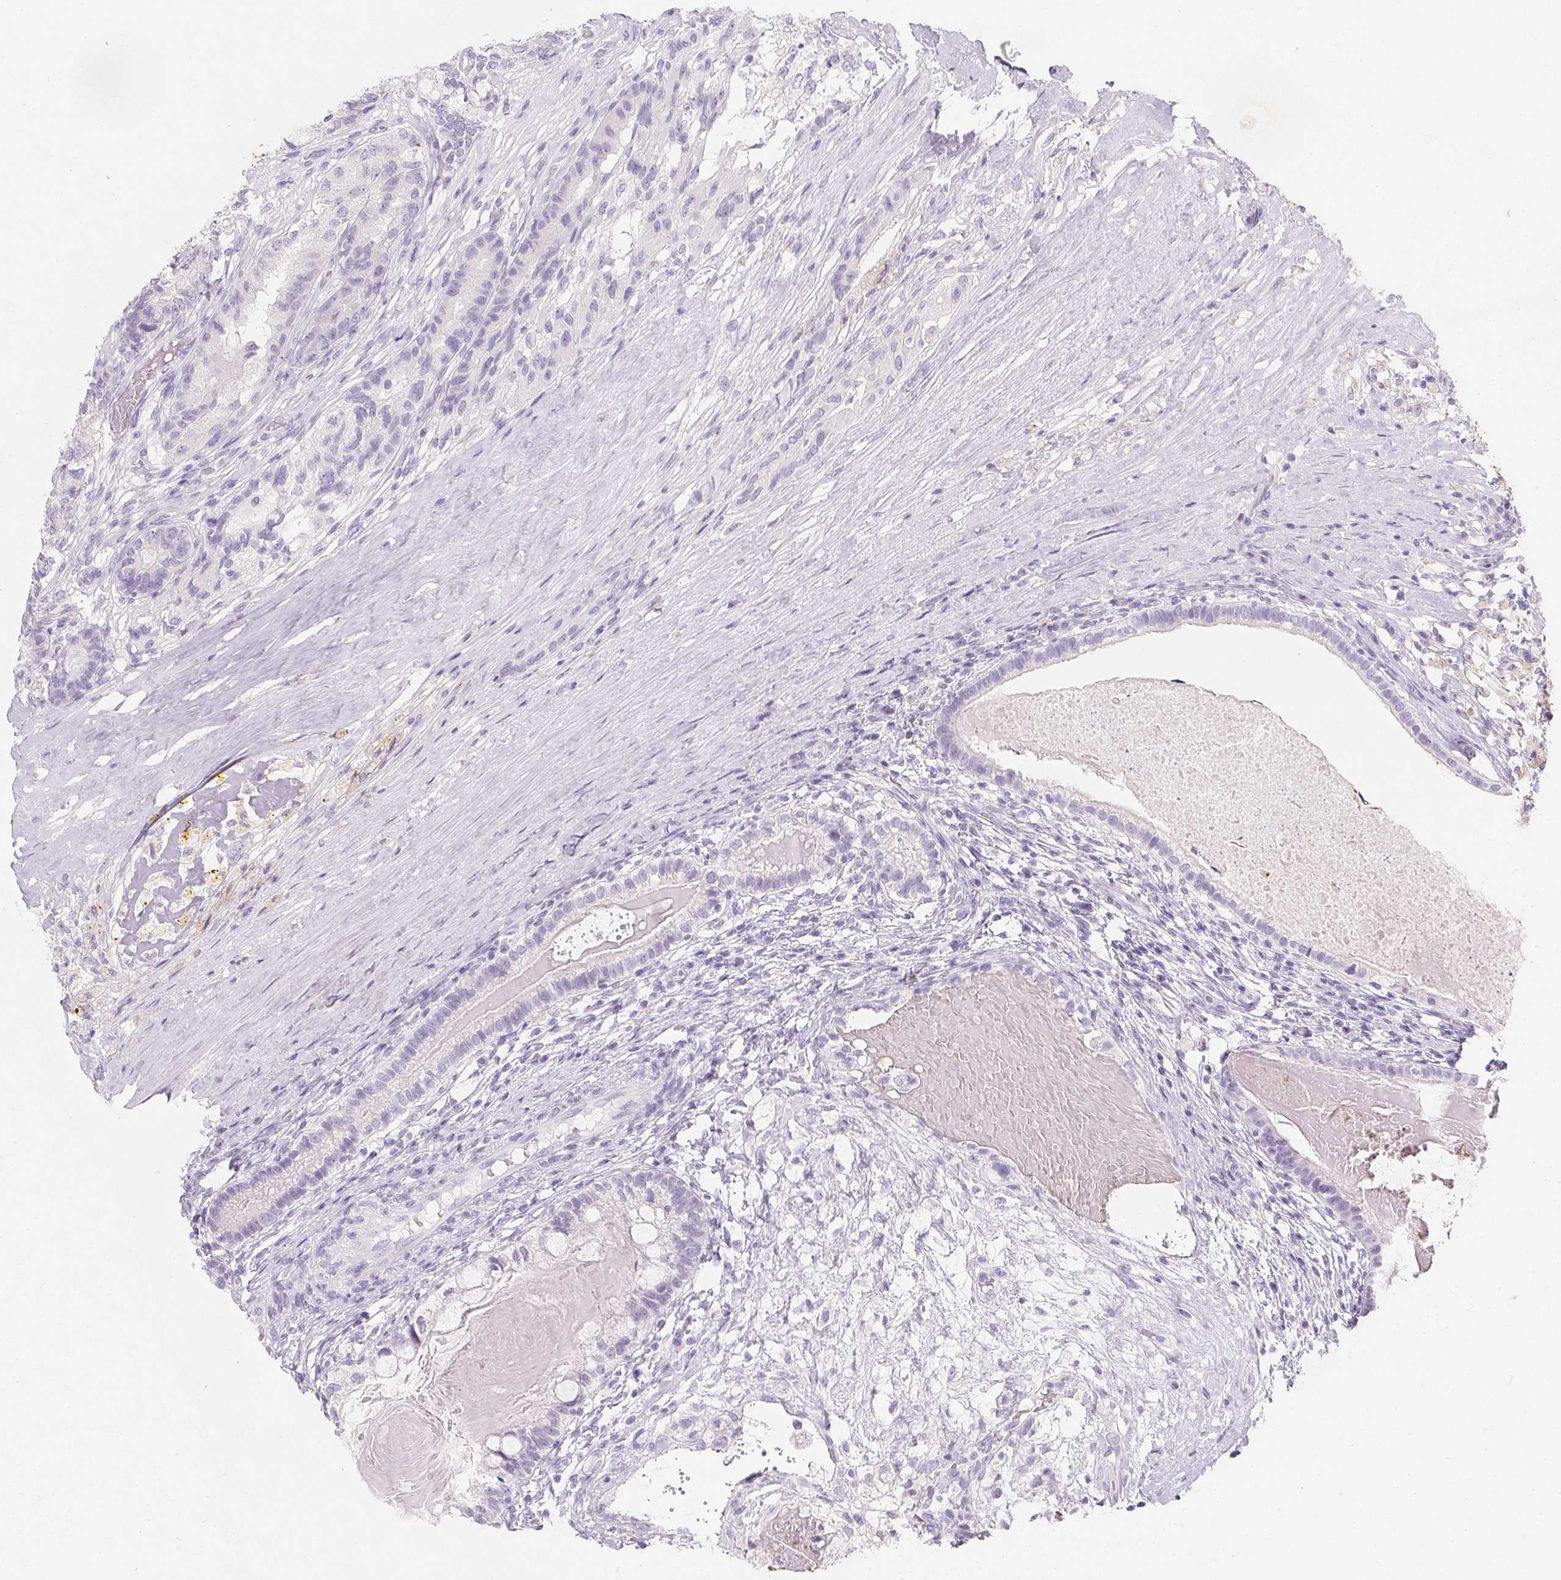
{"staining": {"intensity": "negative", "quantity": "none", "location": "none"}, "tissue": "testis cancer", "cell_type": "Tumor cells", "image_type": "cancer", "snomed": [{"axis": "morphology", "description": "Seminoma, NOS"}, {"axis": "morphology", "description": "Carcinoma, Embryonal, NOS"}, {"axis": "topography", "description": "Testis"}], "caption": "Immunohistochemistry micrograph of neoplastic tissue: testis cancer (embryonal carcinoma) stained with DAB (3,3'-diaminobenzidine) demonstrates no significant protein expression in tumor cells. (Brightfield microscopy of DAB (3,3'-diaminobenzidine) IHC at high magnification).", "gene": "DCD", "patient": {"sex": "male", "age": 41}}